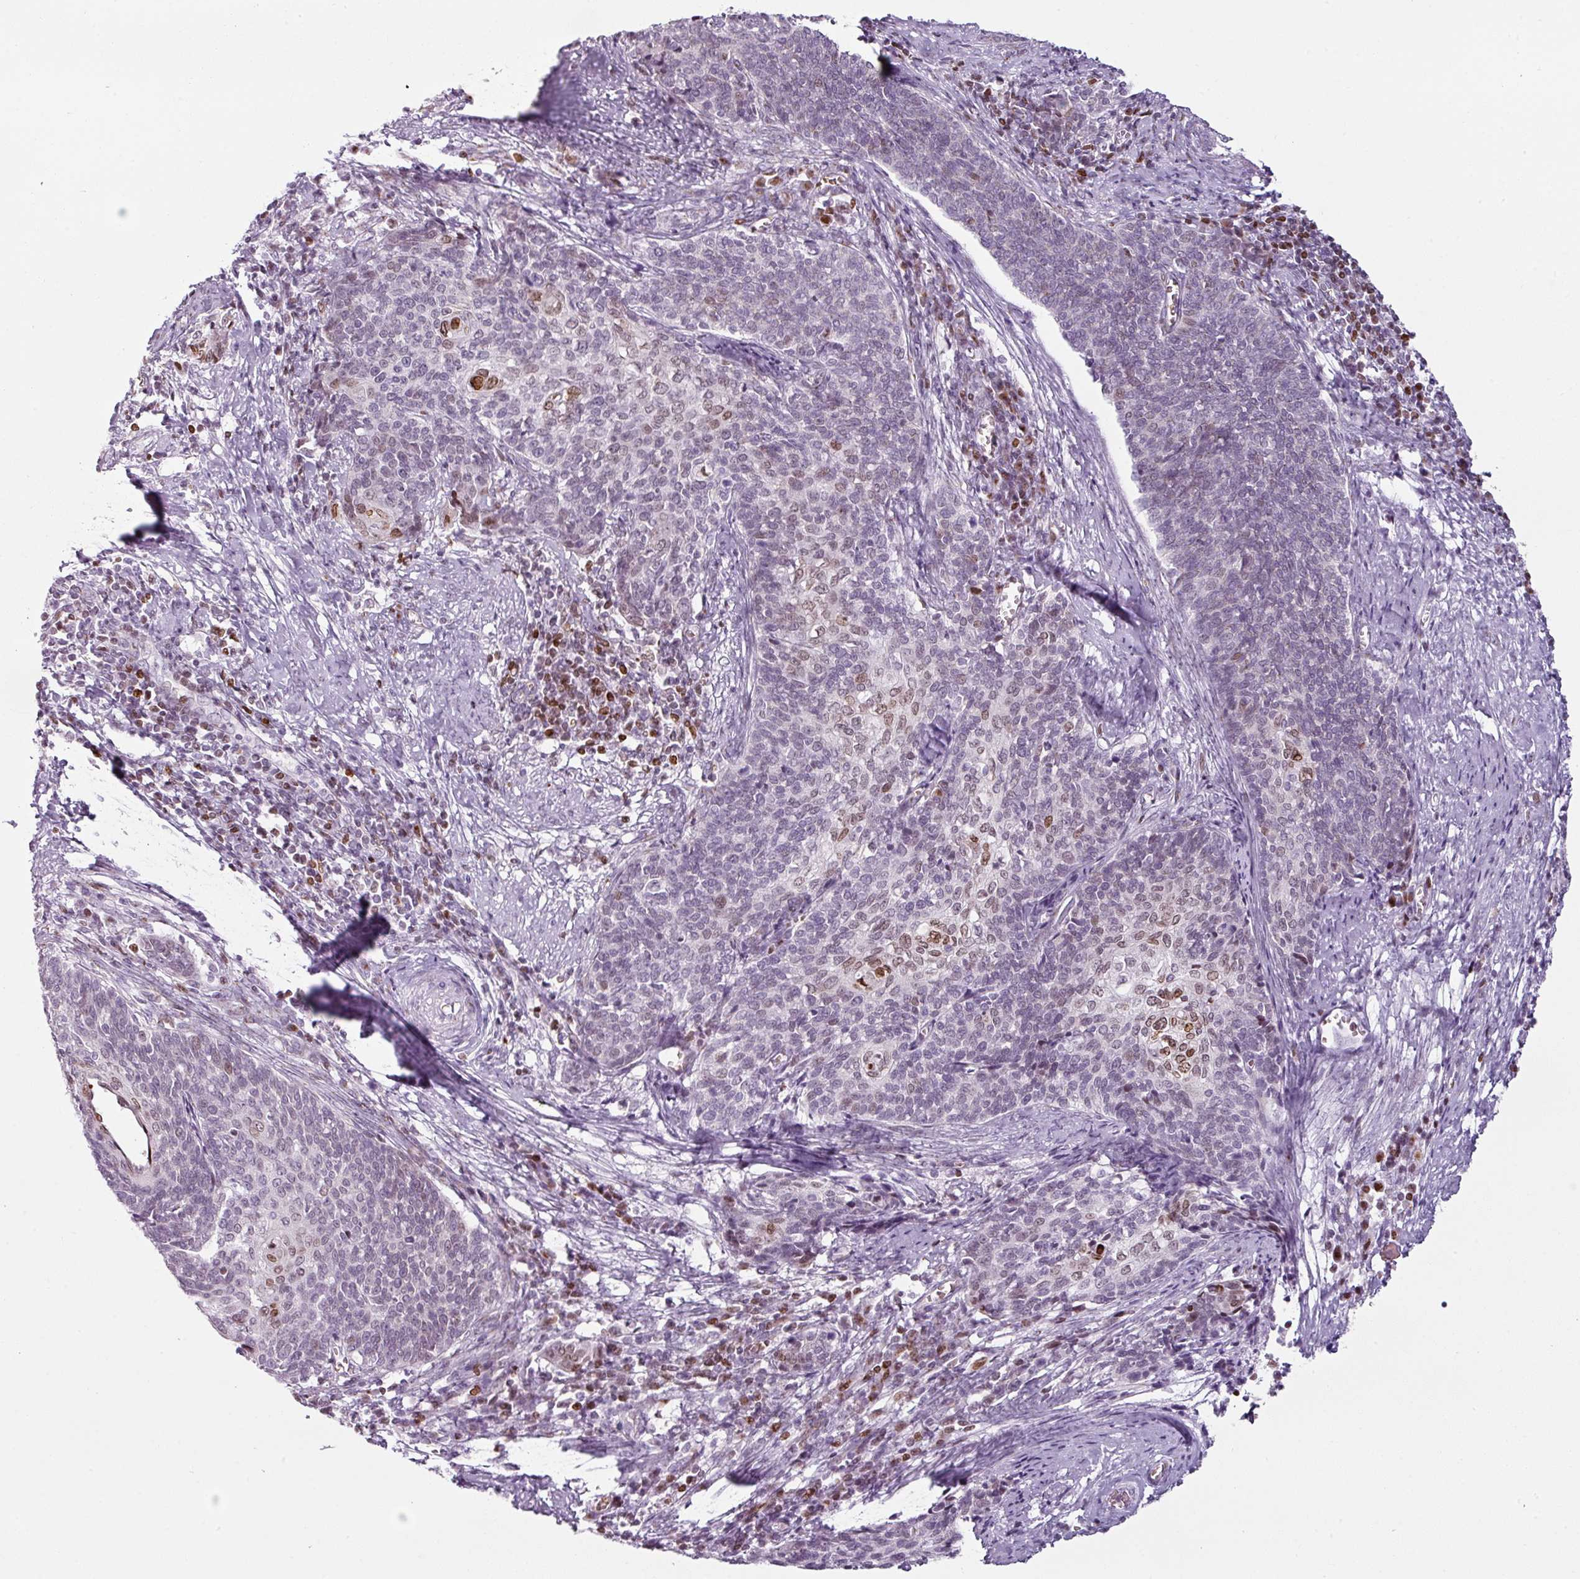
{"staining": {"intensity": "moderate", "quantity": "<25%", "location": "nuclear"}, "tissue": "cervical cancer", "cell_type": "Tumor cells", "image_type": "cancer", "snomed": [{"axis": "morphology", "description": "Squamous cell carcinoma, NOS"}, {"axis": "topography", "description": "Cervix"}], "caption": "Cervical cancer stained with DAB (3,3'-diaminobenzidine) immunohistochemistry (IHC) demonstrates low levels of moderate nuclear expression in approximately <25% of tumor cells.", "gene": "SYT8", "patient": {"sex": "female", "age": 39}}